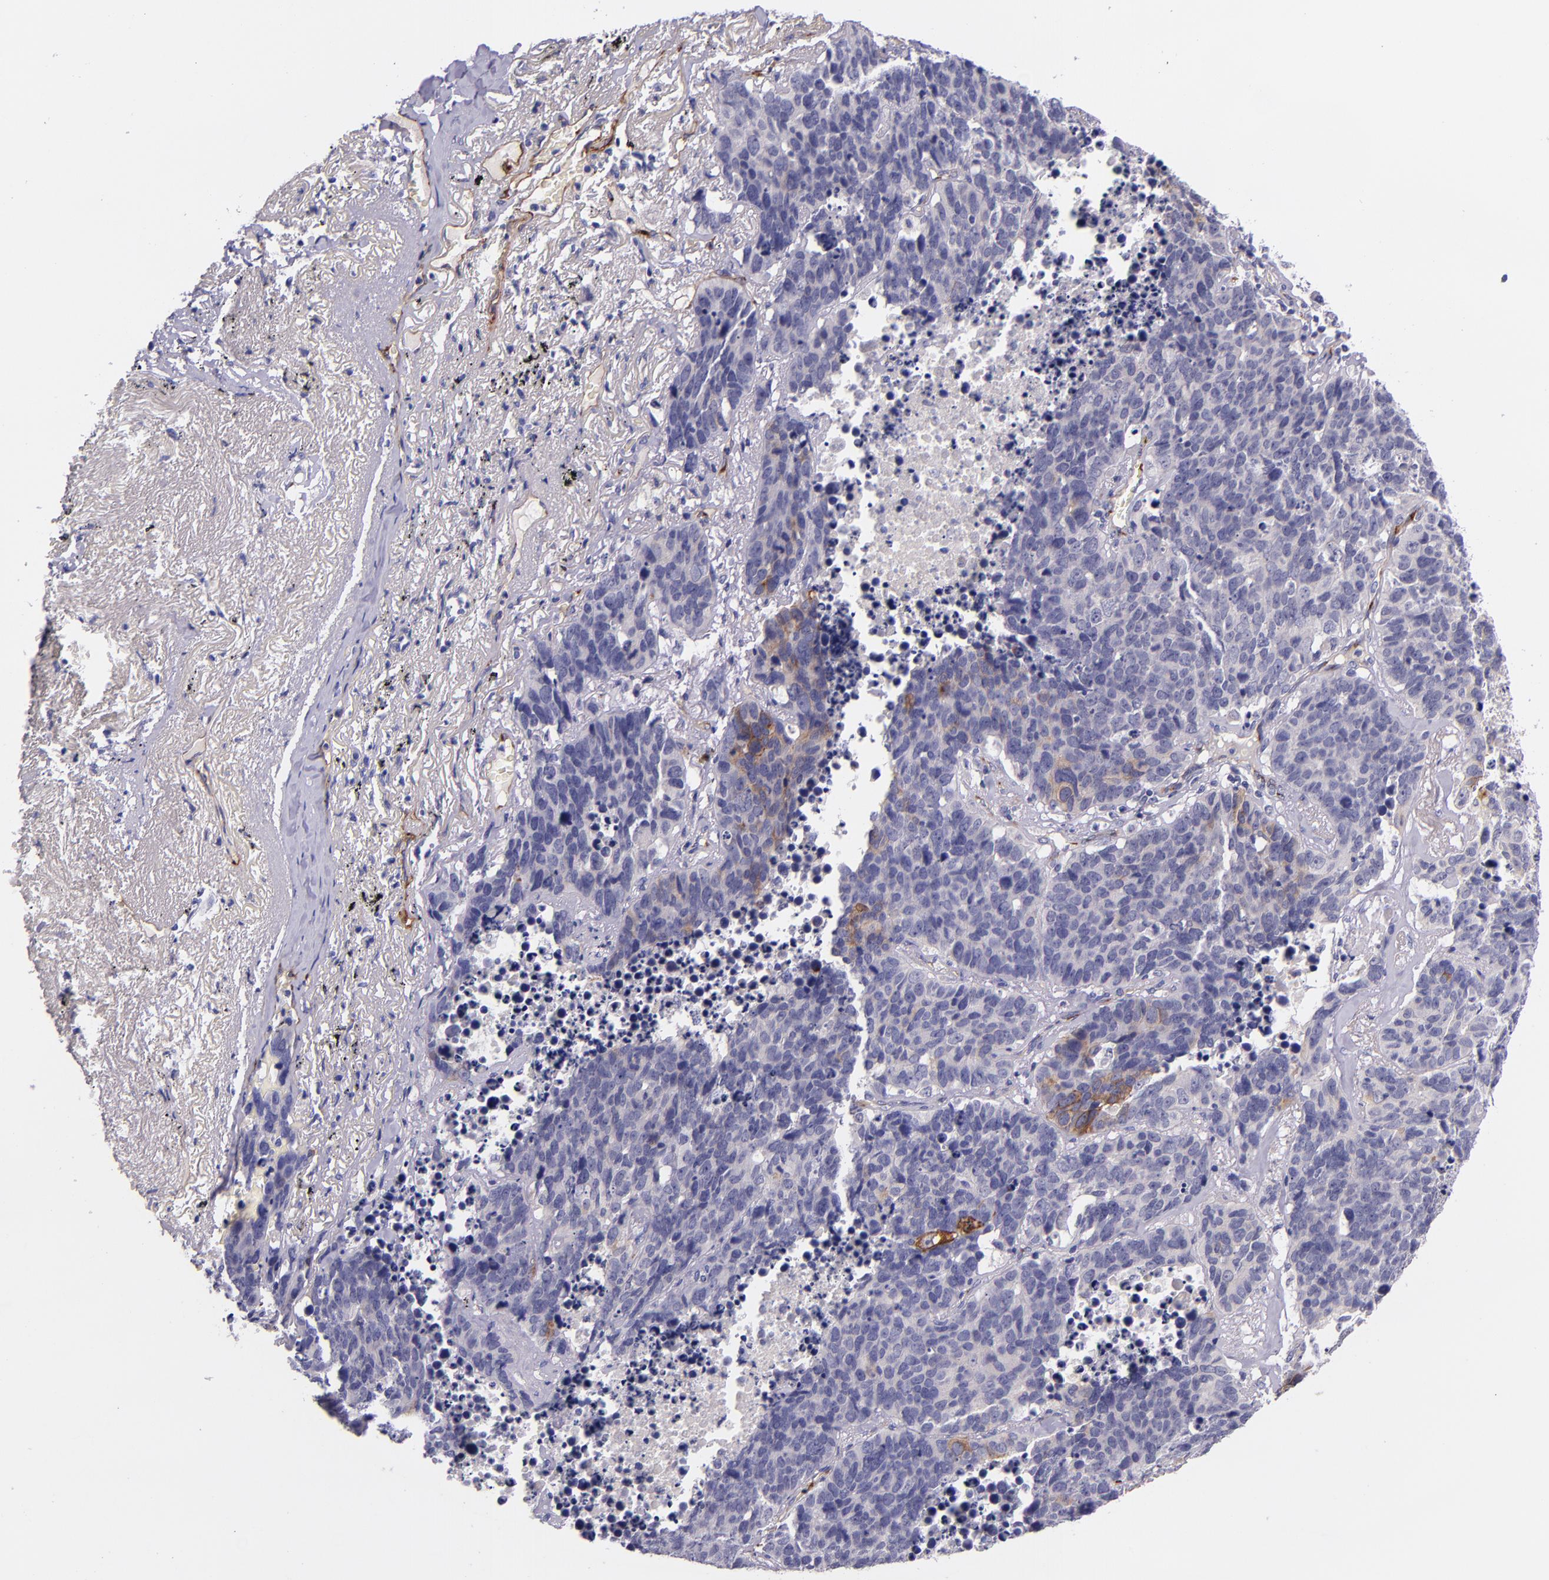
{"staining": {"intensity": "moderate", "quantity": "<25%", "location": "cytoplasmic/membranous"}, "tissue": "lung cancer", "cell_type": "Tumor cells", "image_type": "cancer", "snomed": [{"axis": "morphology", "description": "Carcinoid, malignant, NOS"}, {"axis": "topography", "description": "Lung"}], "caption": "There is low levels of moderate cytoplasmic/membranous expression in tumor cells of lung malignant carcinoid, as demonstrated by immunohistochemical staining (brown color).", "gene": "NOS3", "patient": {"sex": "male", "age": 60}}